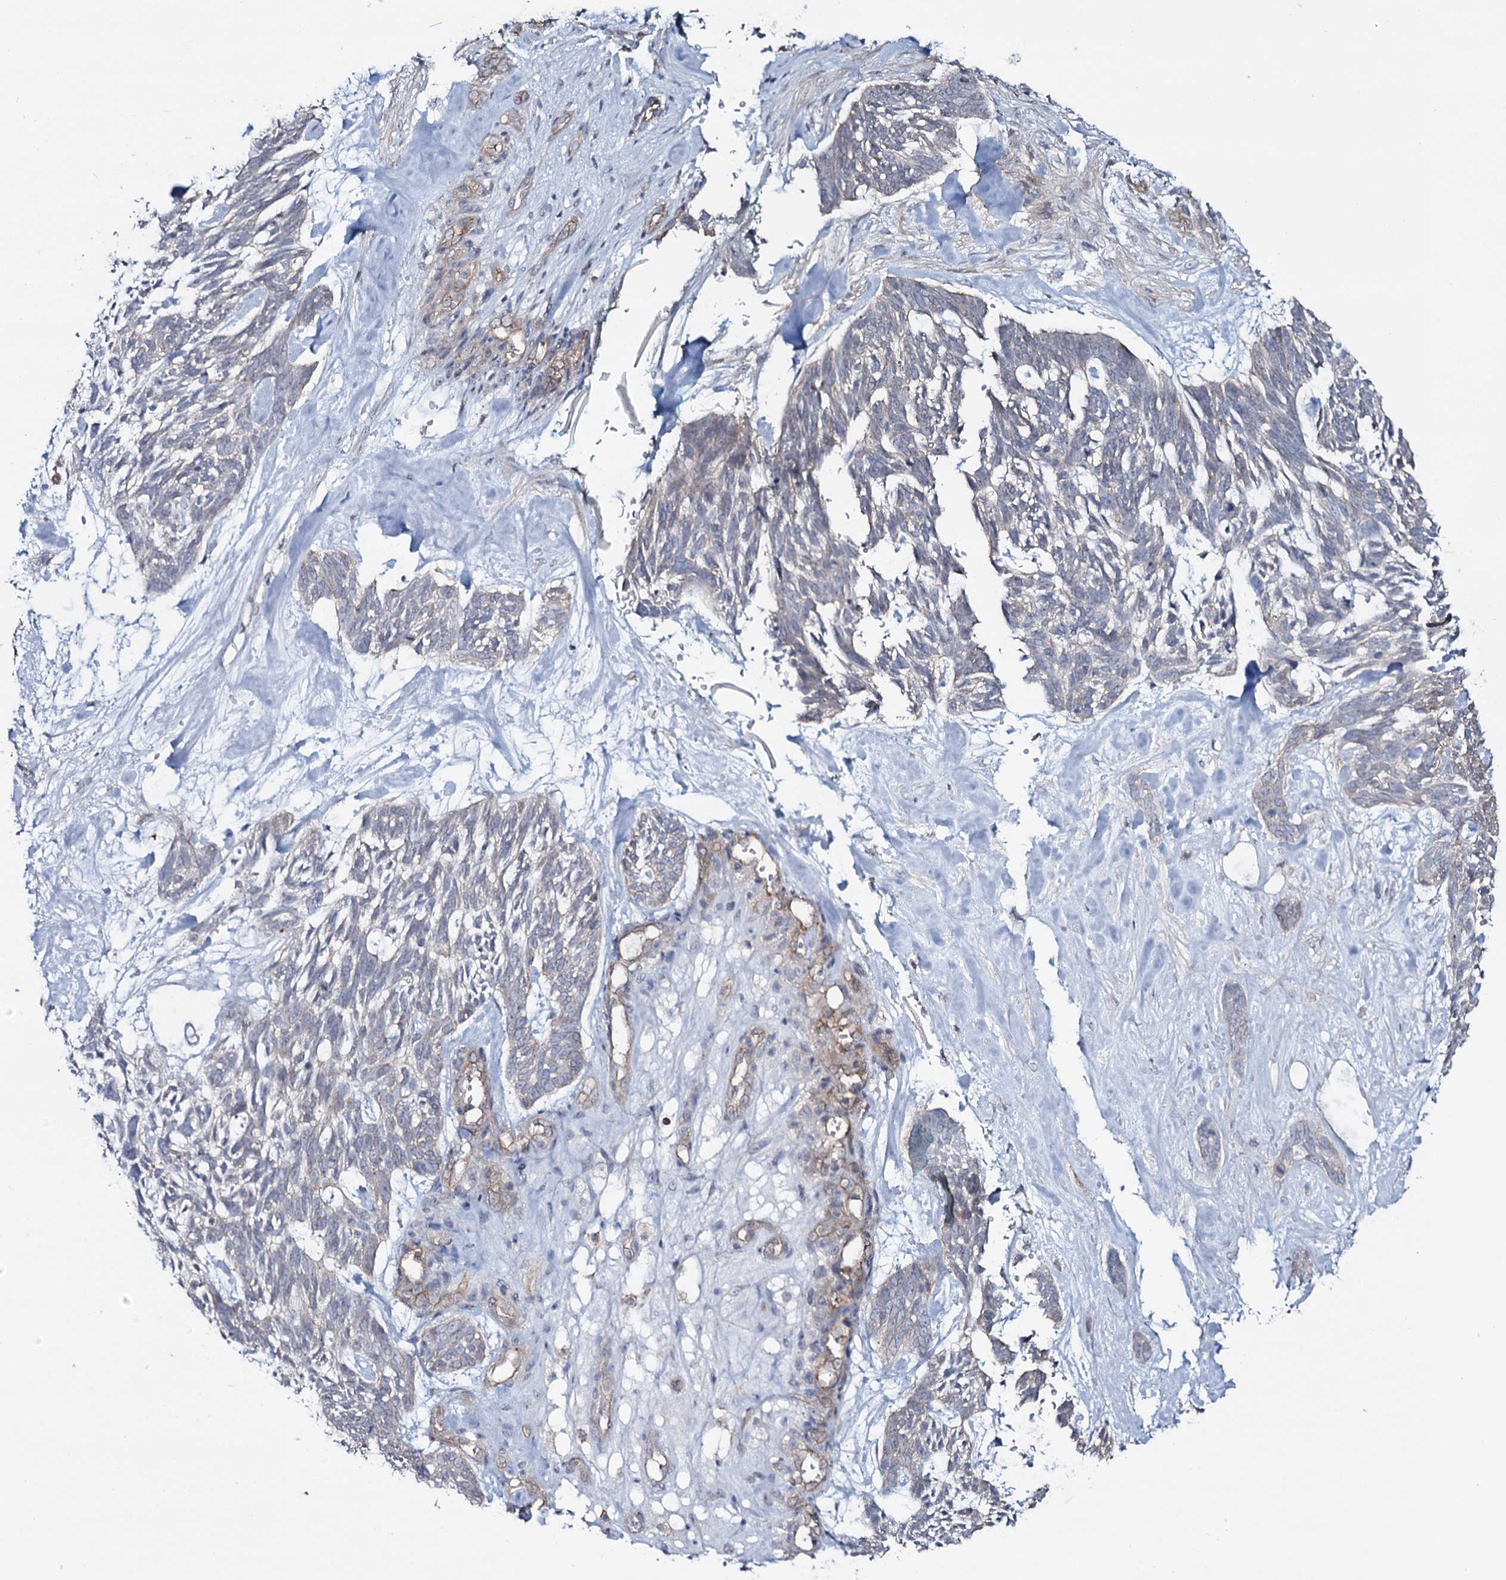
{"staining": {"intensity": "negative", "quantity": "none", "location": "none"}, "tissue": "skin cancer", "cell_type": "Tumor cells", "image_type": "cancer", "snomed": [{"axis": "morphology", "description": "Basal cell carcinoma"}, {"axis": "topography", "description": "Skin"}], "caption": "Tumor cells show no significant staining in skin cancer.", "gene": "SNAP23", "patient": {"sex": "male", "age": 88}}